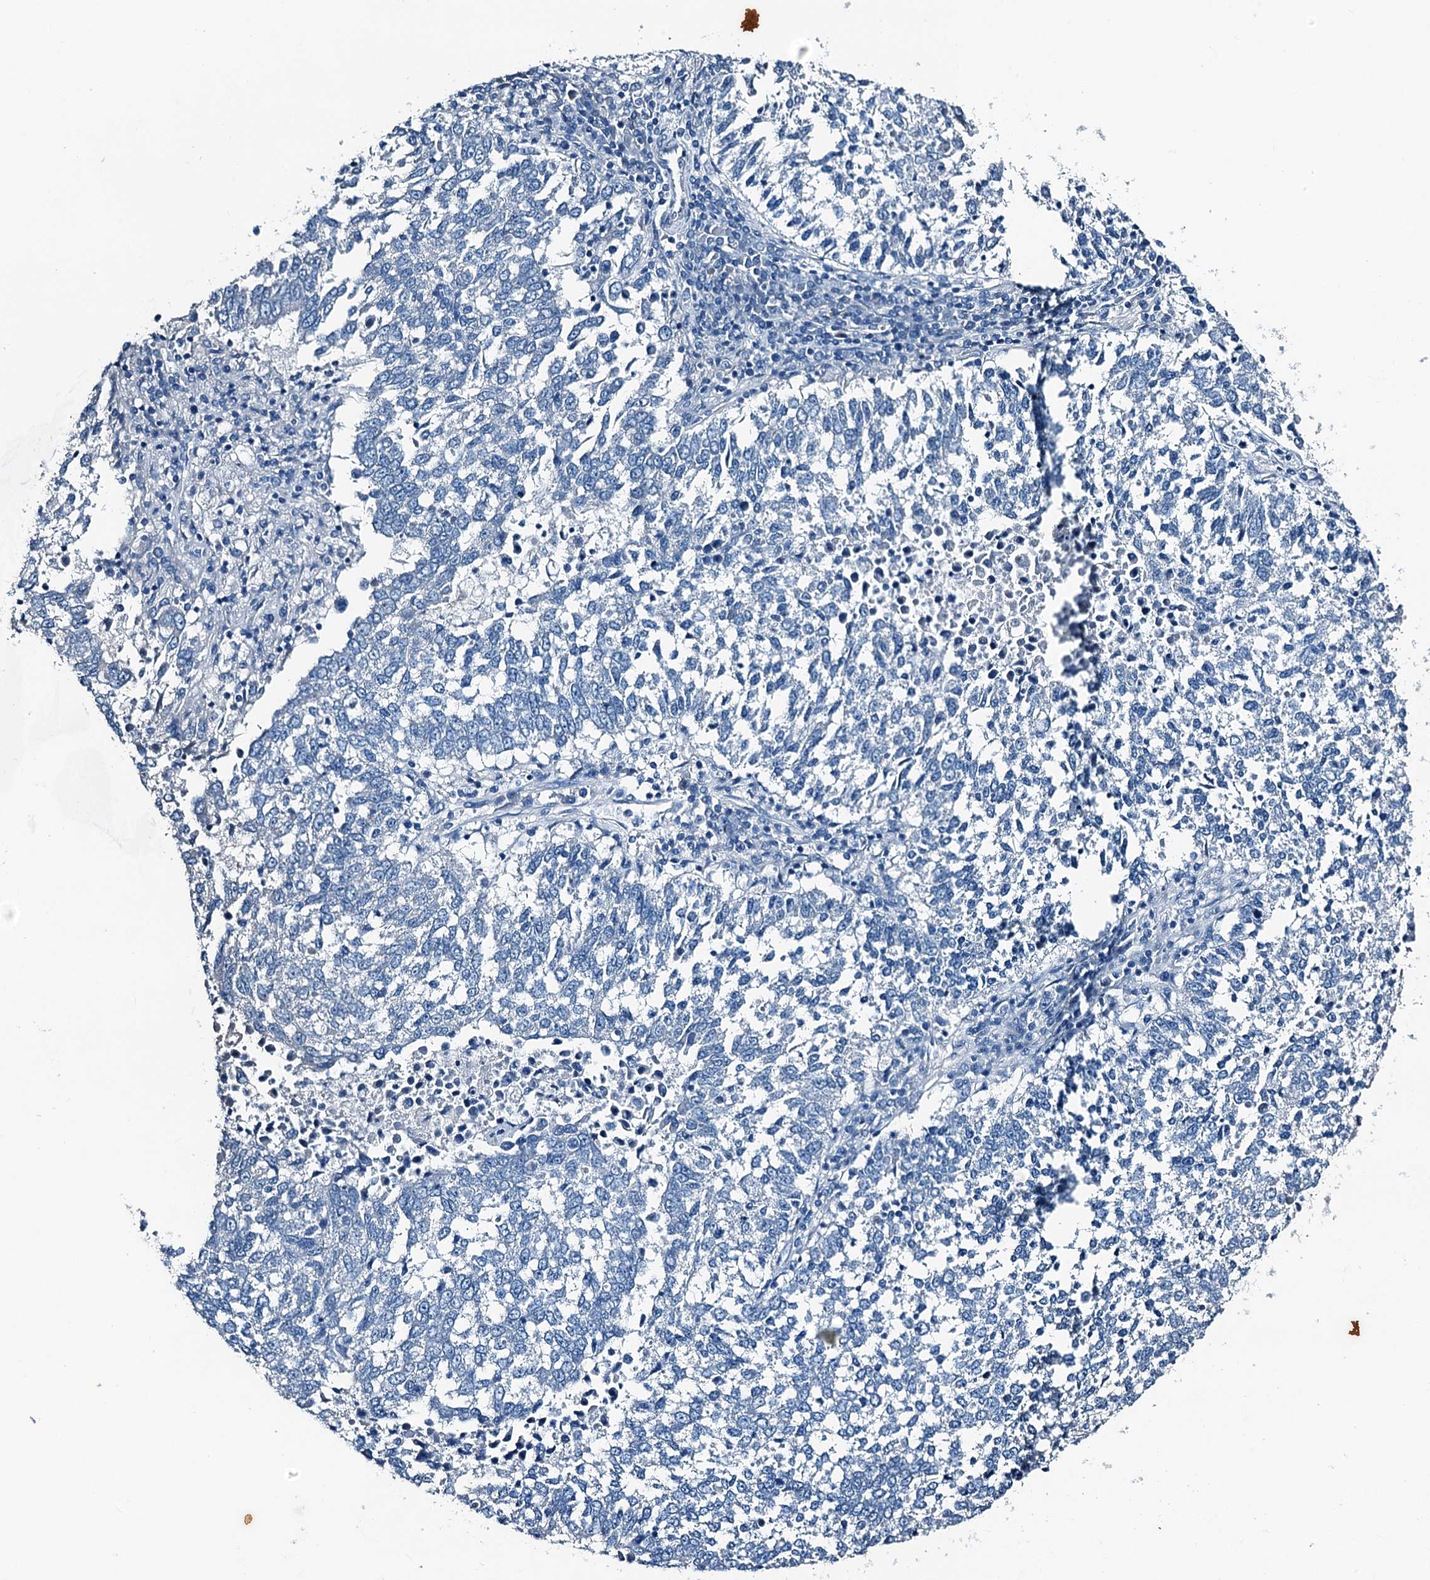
{"staining": {"intensity": "negative", "quantity": "none", "location": "none"}, "tissue": "lung cancer", "cell_type": "Tumor cells", "image_type": "cancer", "snomed": [{"axis": "morphology", "description": "Squamous cell carcinoma, NOS"}, {"axis": "topography", "description": "Lung"}], "caption": "A high-resolution image shows IHC staining of lung cancer (squamous cell carcinoma), which shows no significant positivity in tumor cells.", "gene": "RAB3IL1", "patient": {"sex": "male", "age": 73}}